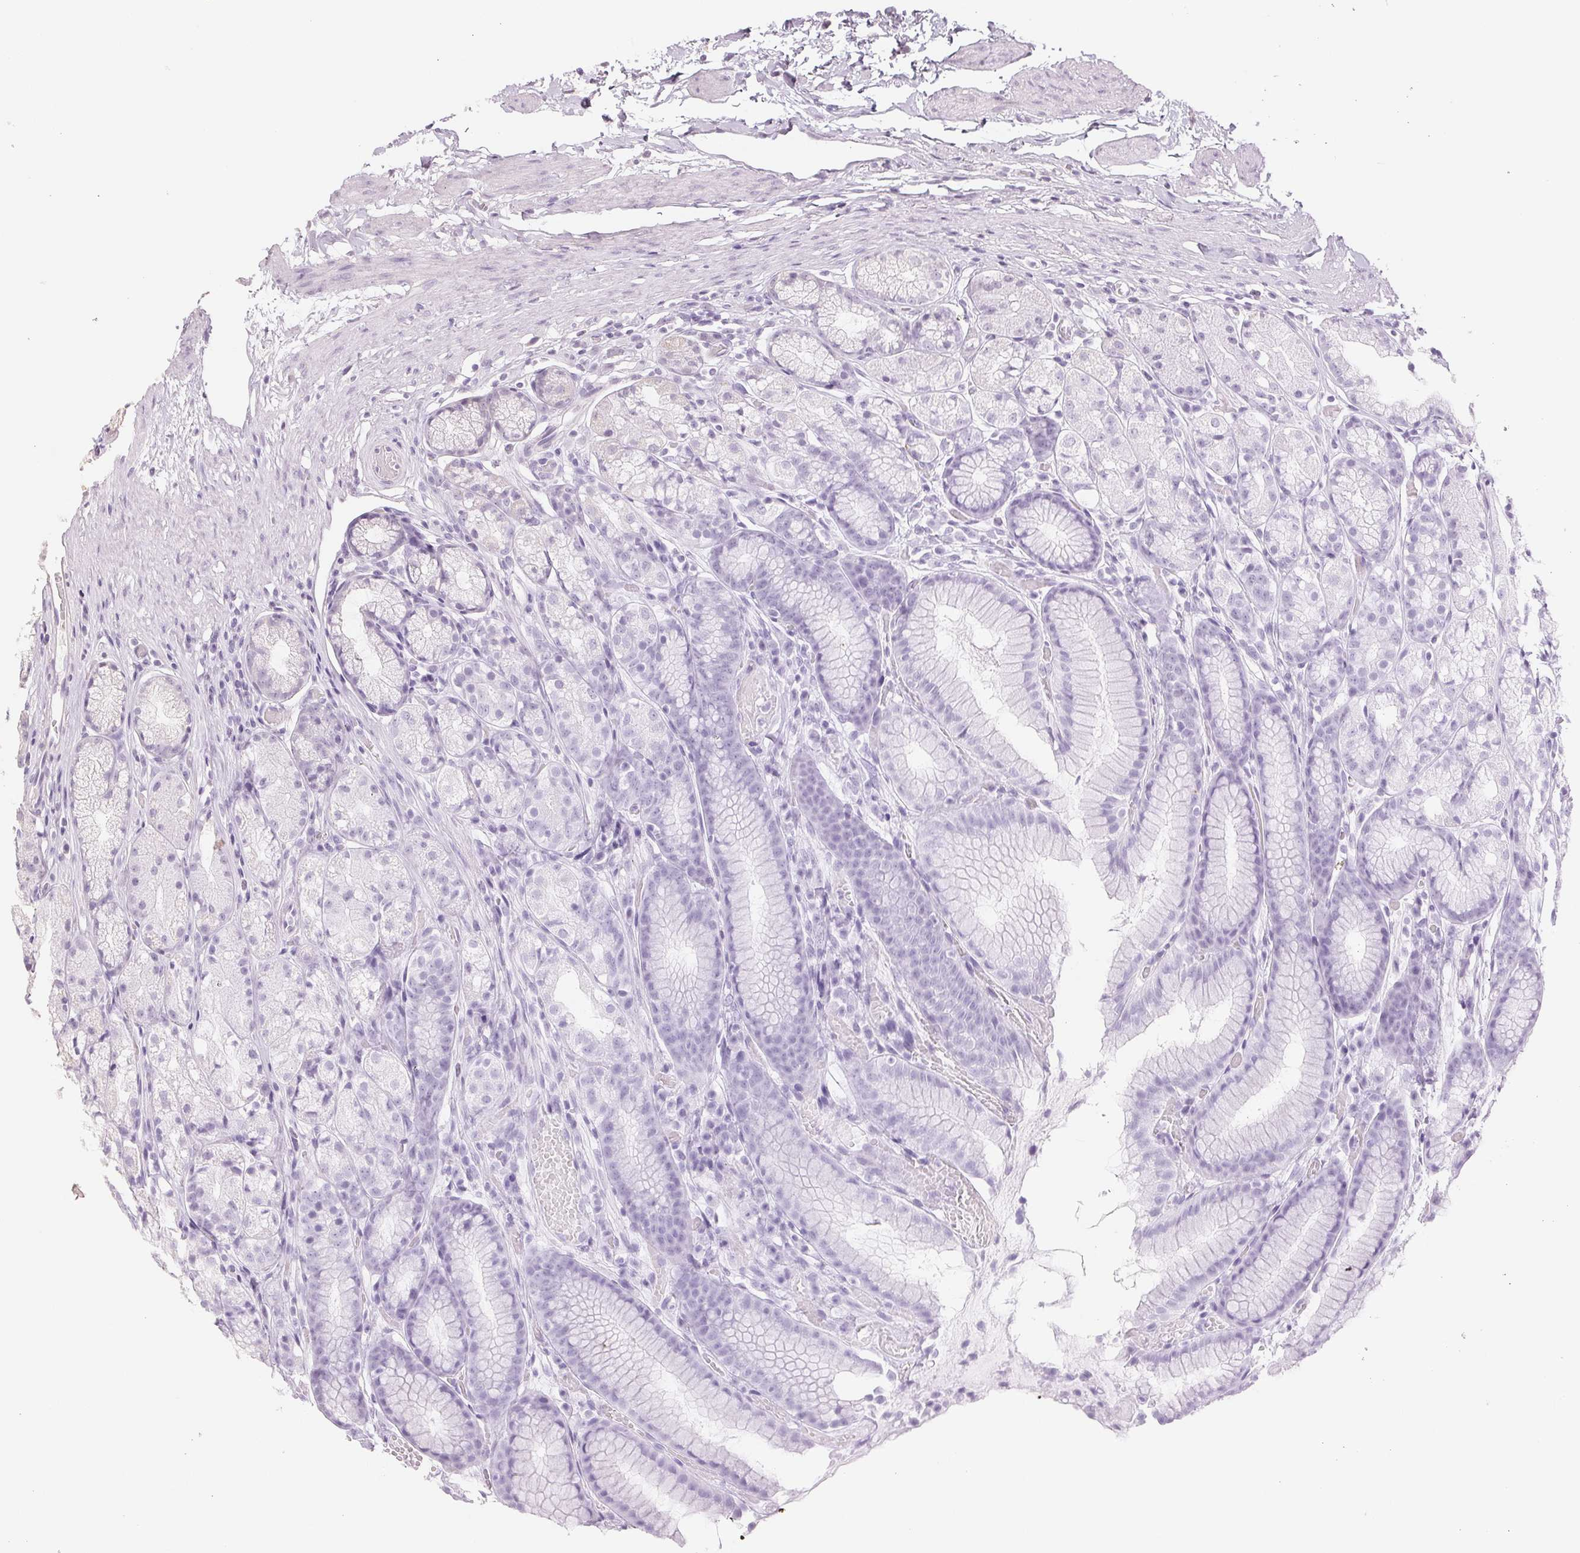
{"staining": {"intensity": "negative", "quantity": "none", "location": "none"}, "tissue": "stomach", "cell_type": "Glandular cells", "image_type": "normal", "snomed": [{"axis": "morphology", "description": "Normal tissue, NOS"}, {"axis": "topography", "description": "Stomach"}], "caption": "IHC of unremarkable human stomach displays no positivity in glandular cells. (DAB IHC, high magnification).", "gene": "COX14", "patient": {"sex": "male", "age": 70}}